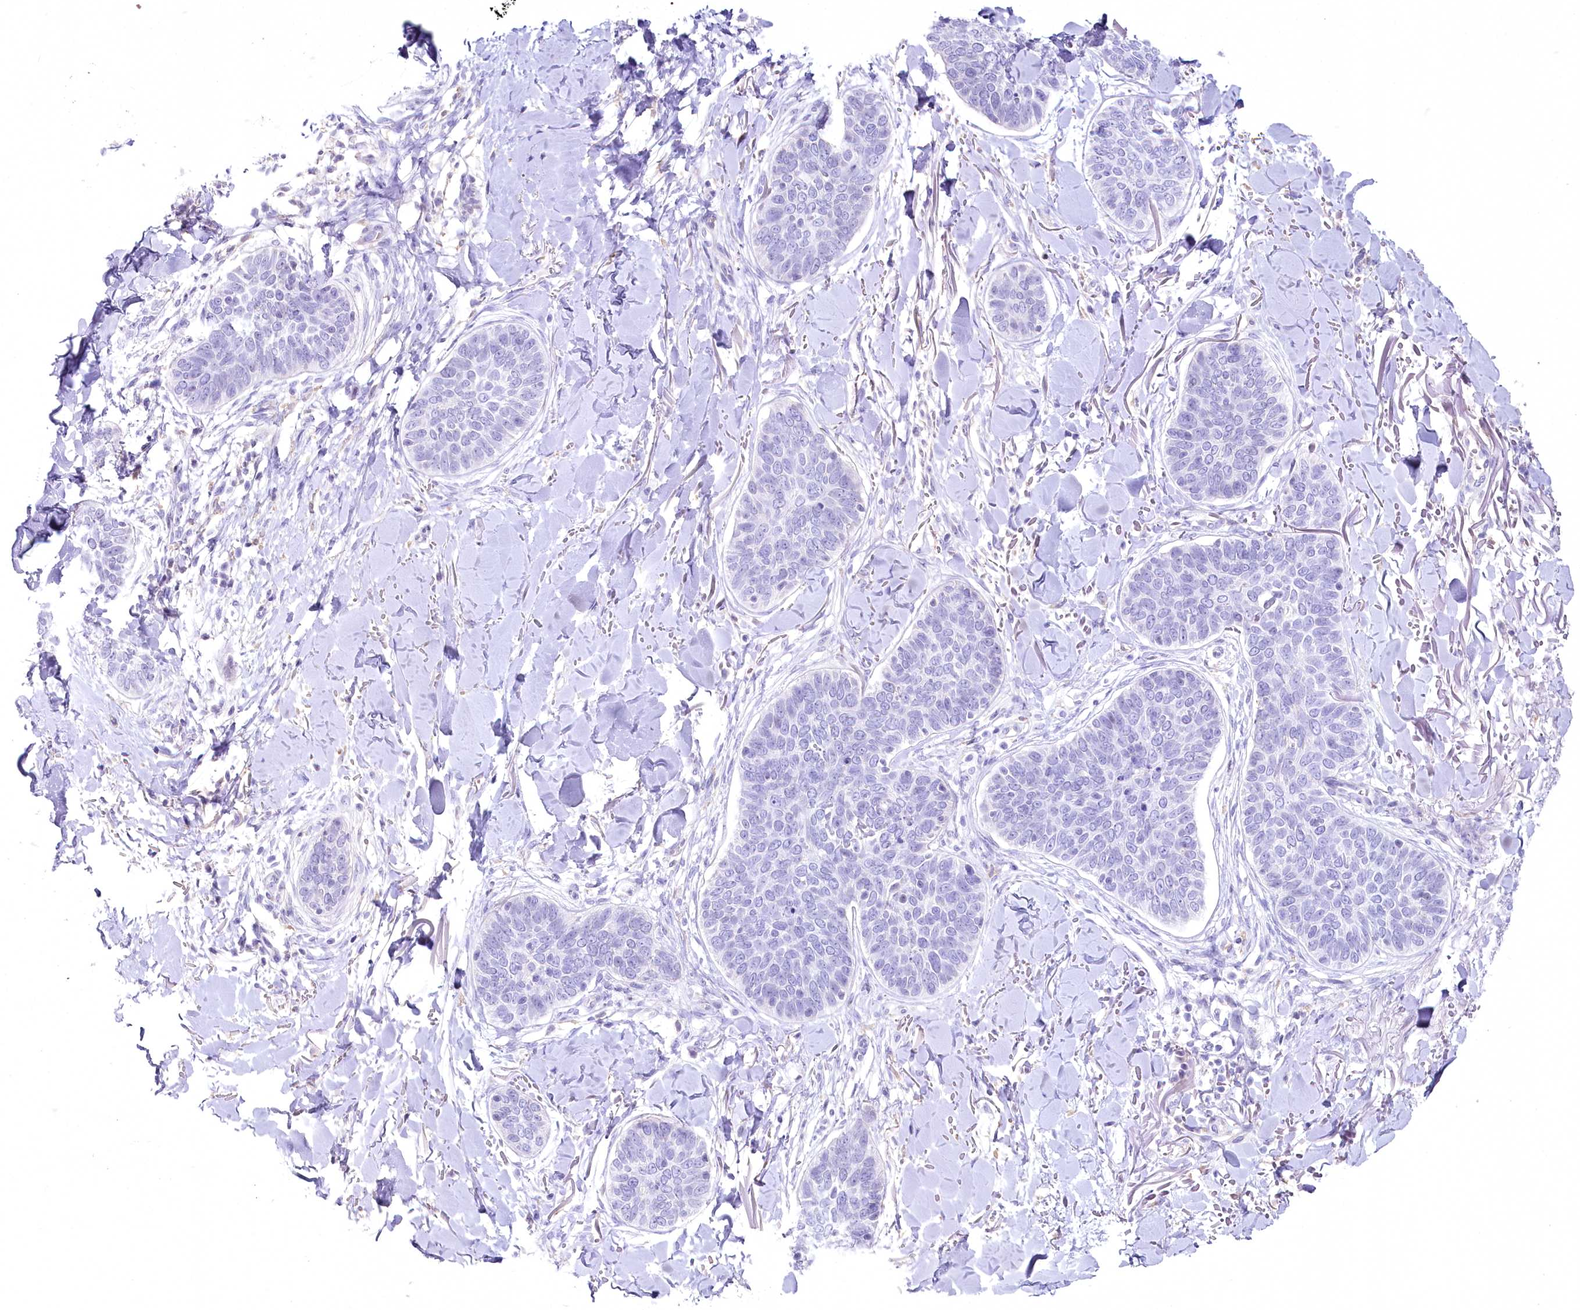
{"staining": {"intensity": "negative", "quantity": "none", "location": "none"}, "tissue": "skin cancer", "cell_type": "Tumor cells", "image_type": "cancer", "snomed": [{"axis": "morphology", "description": "Basal cell carcinoma"}, {"axis": "topography", "description": "Skin"}], "caption": "IHC of human basal cell carcinoma (skin) reveals no staining in tumor cells. Brightfield microscopy of immunohistochemistry (IHC) stained with DAB (3,3'-diaminobenzidine) (brown) and hematoxylin (blue), captured at high magnification.", "gene": "MYOZ1", "patient": {"sex": "male", "age": 85}}